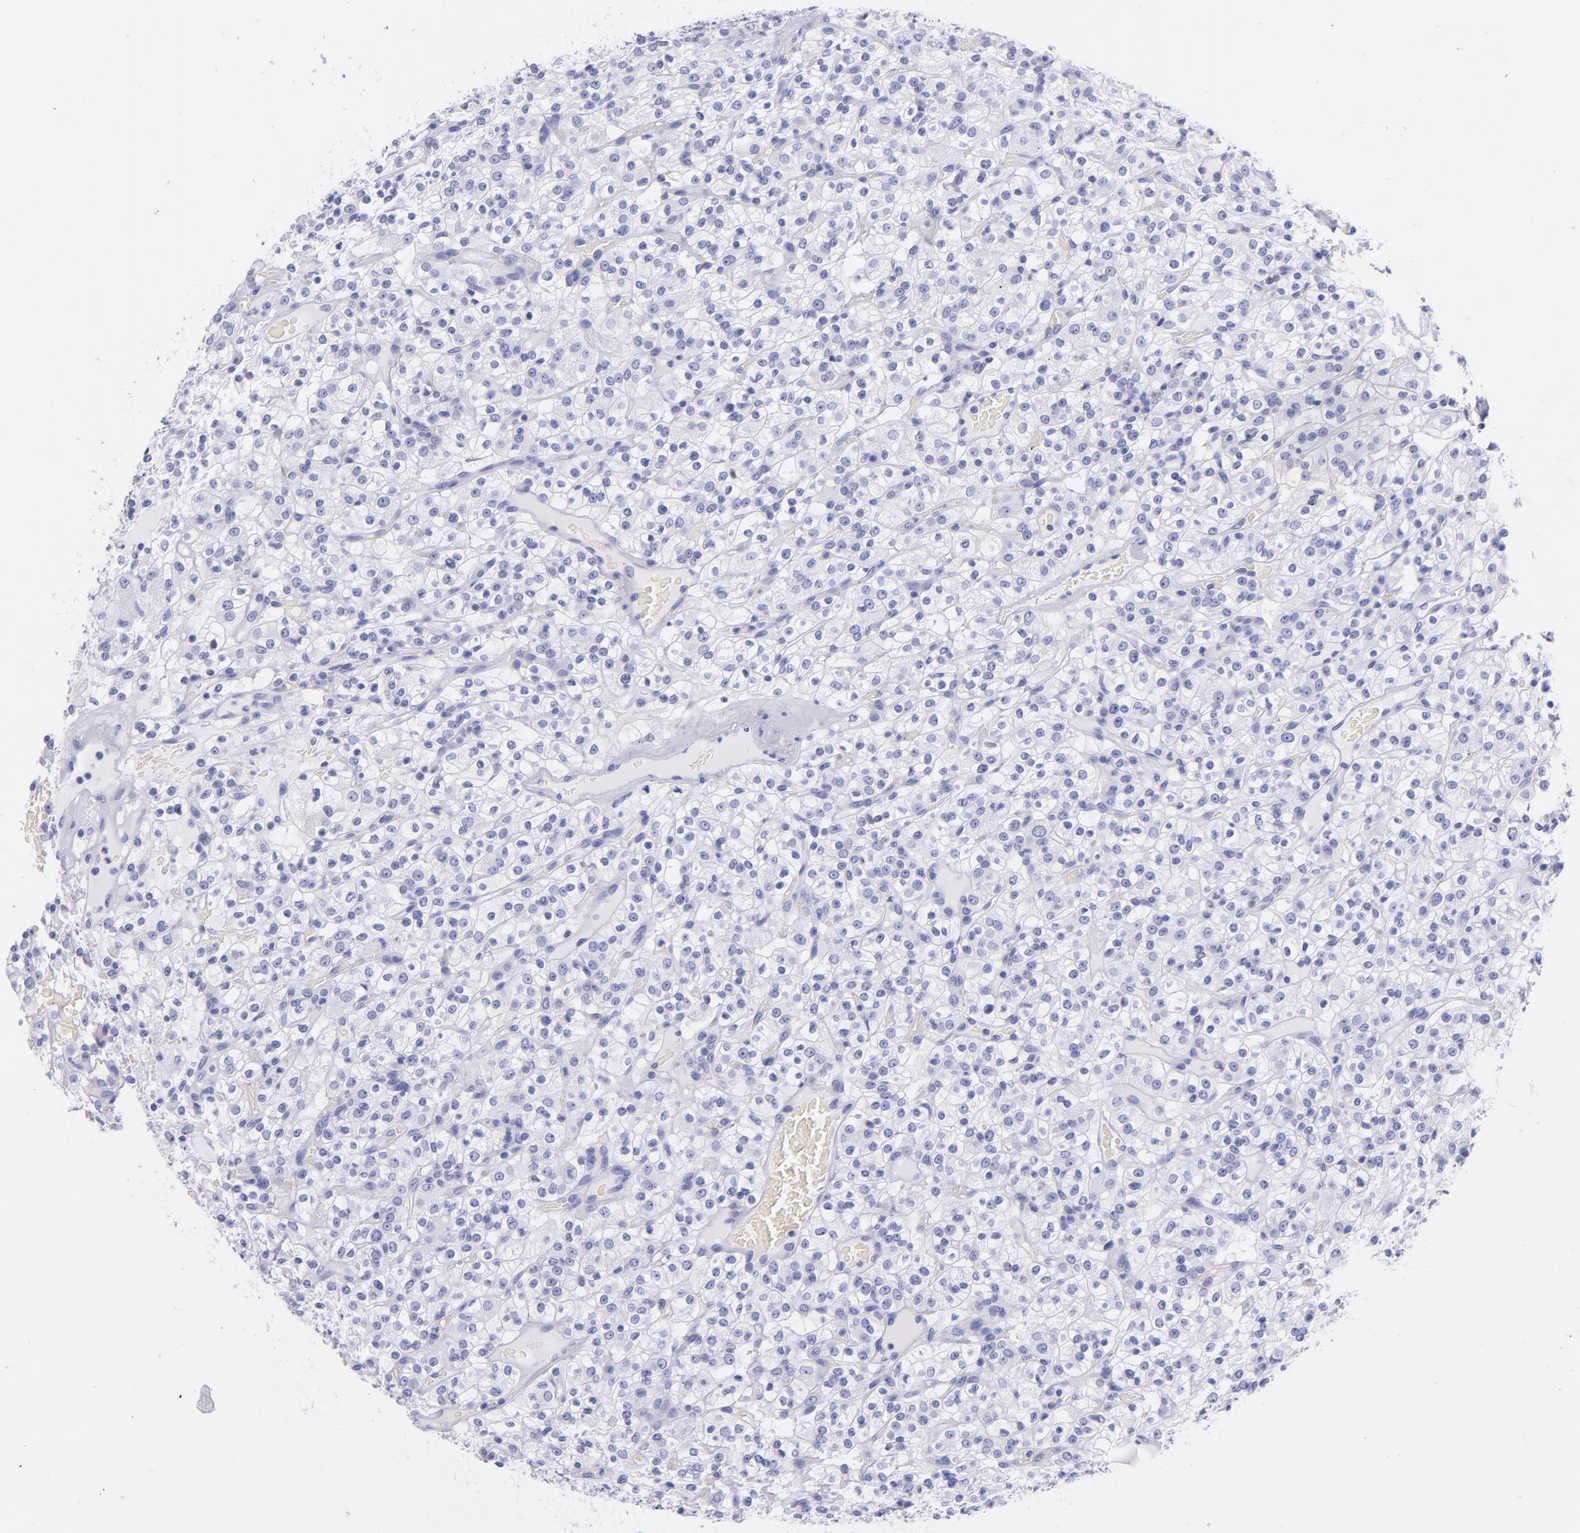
{"staining": {"intensity": "negative", "quantity": "none", "location": "none"}, "tissue": "renal cancer", "cell_type": "Tumor cells", "image_type": "cancer", "snomed": [{"axis": "morphology", "description": "Normal tissue, NOS"}, {"axis": "morphology", "description": "Adenocarcinoma, NOS"}, {"axis": "topography", "description": "Kidney"}], "caption": "This is a image of immunohistochemistry (IHC) staining of renal cancer, which shows no expression in tumor cells. (Stains: DAB (3,3'-diaminobenzidine) IHC with hematoxylin counter stain, Microscopy: brightfield microscopy at high magnification).", "gene": "LAG3", "patient": {"sex": "female", "age": 72}}